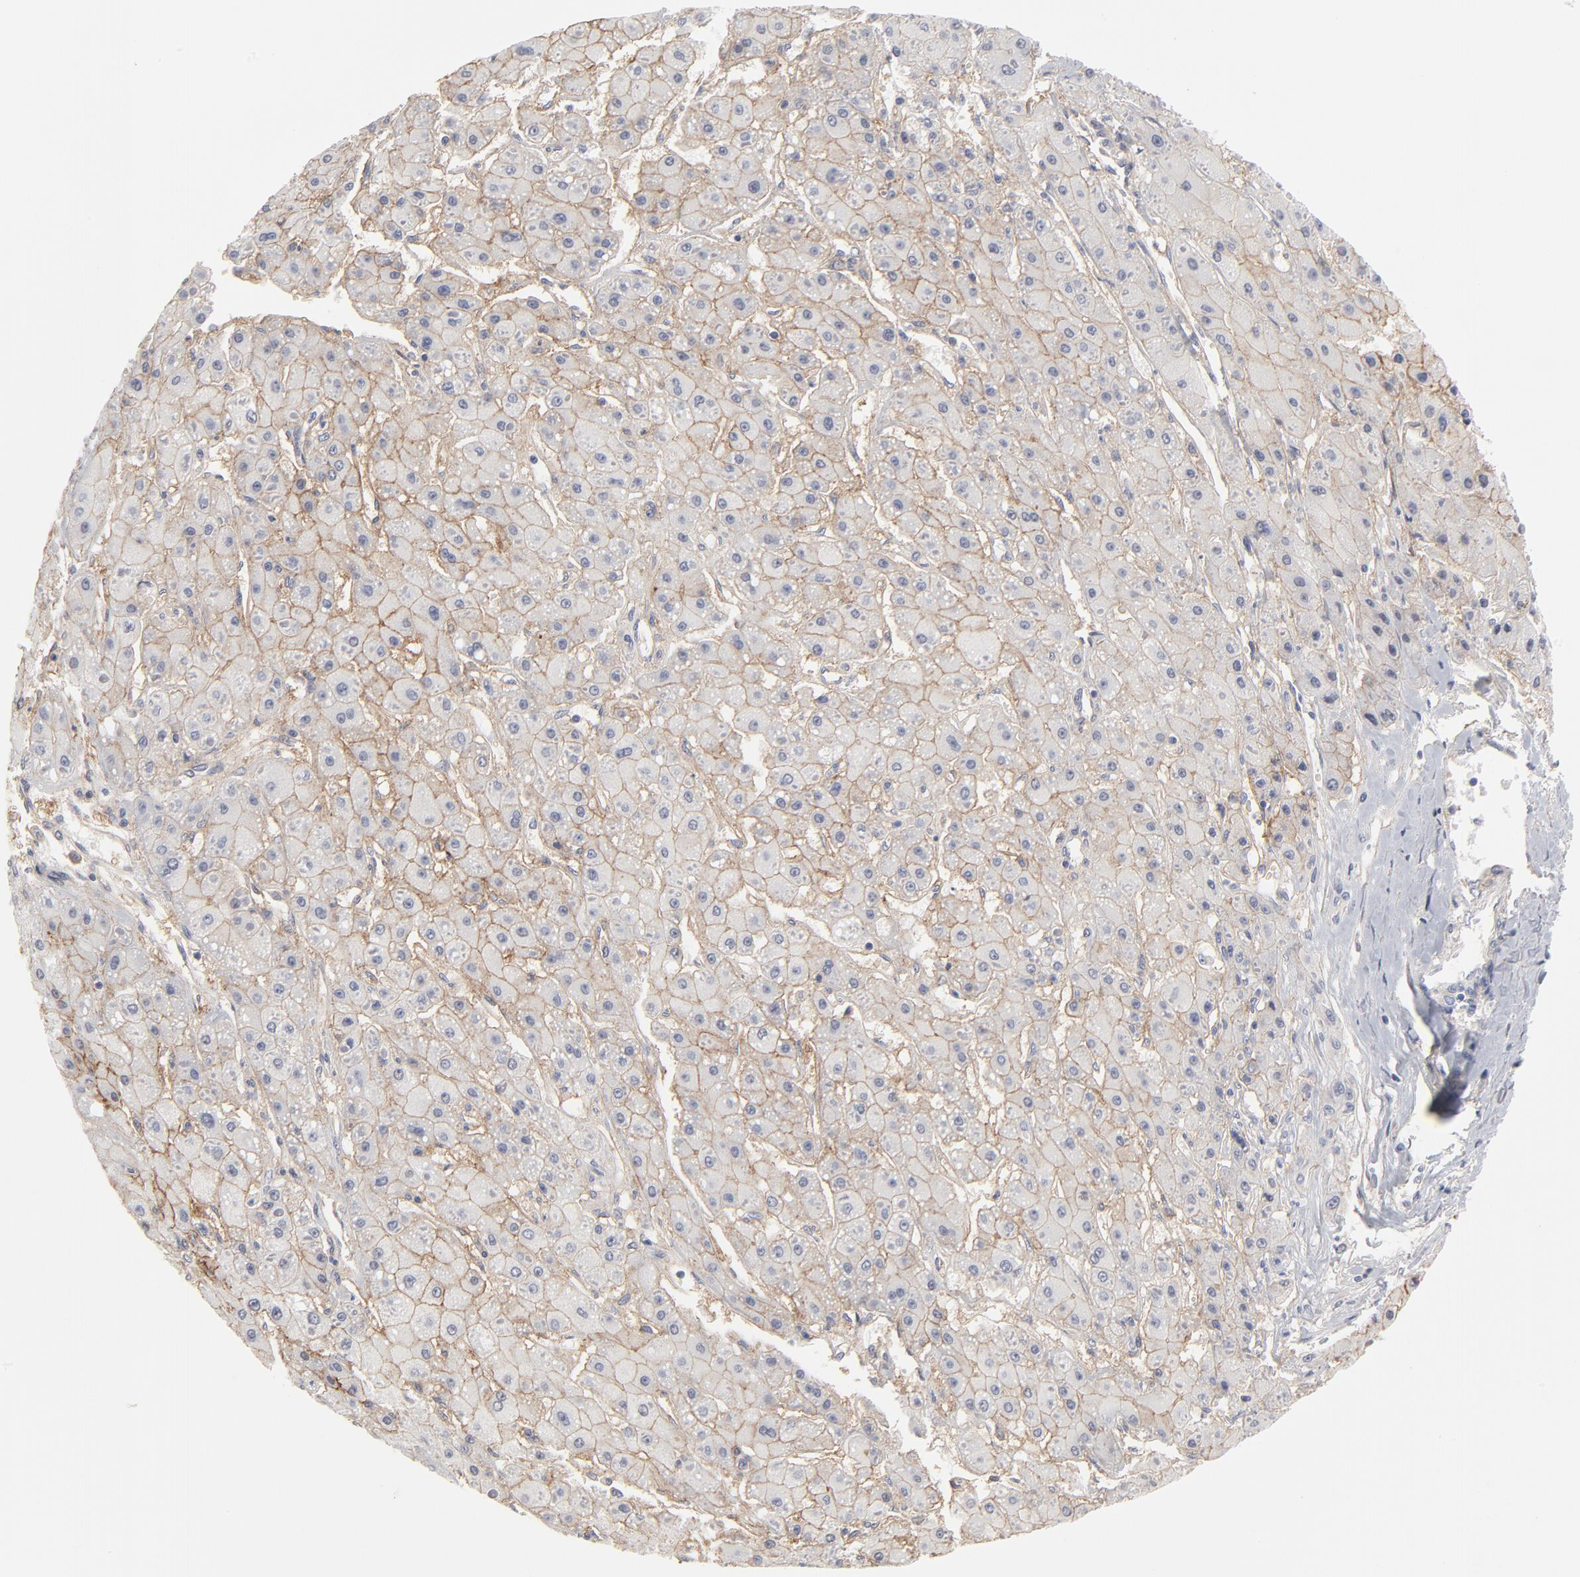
{"staining": {"intensity": "moderate", "quantity": ">75%", "location": "cytoplasmic/membranous"}, "tissue": "liver cancer", "cell_type": "Tumor cells", "image_type": "cancer", "snomed": [{"axis": "morphology", "description": "Carcinoma, Hepatocellular, NOS"}, {"axis": "topography", "description": "Liver"}], "caption": "Tumor cells exhibit medium levels of moderate cytoplasmic/membranous positivity in about >75% of cells in liver hepatocellular carcinoma. (DAB IHC with brightfield microscopy, high magnification).", "gene": "SLC16A1", "patient": {"sex": "female", "age": 52}}